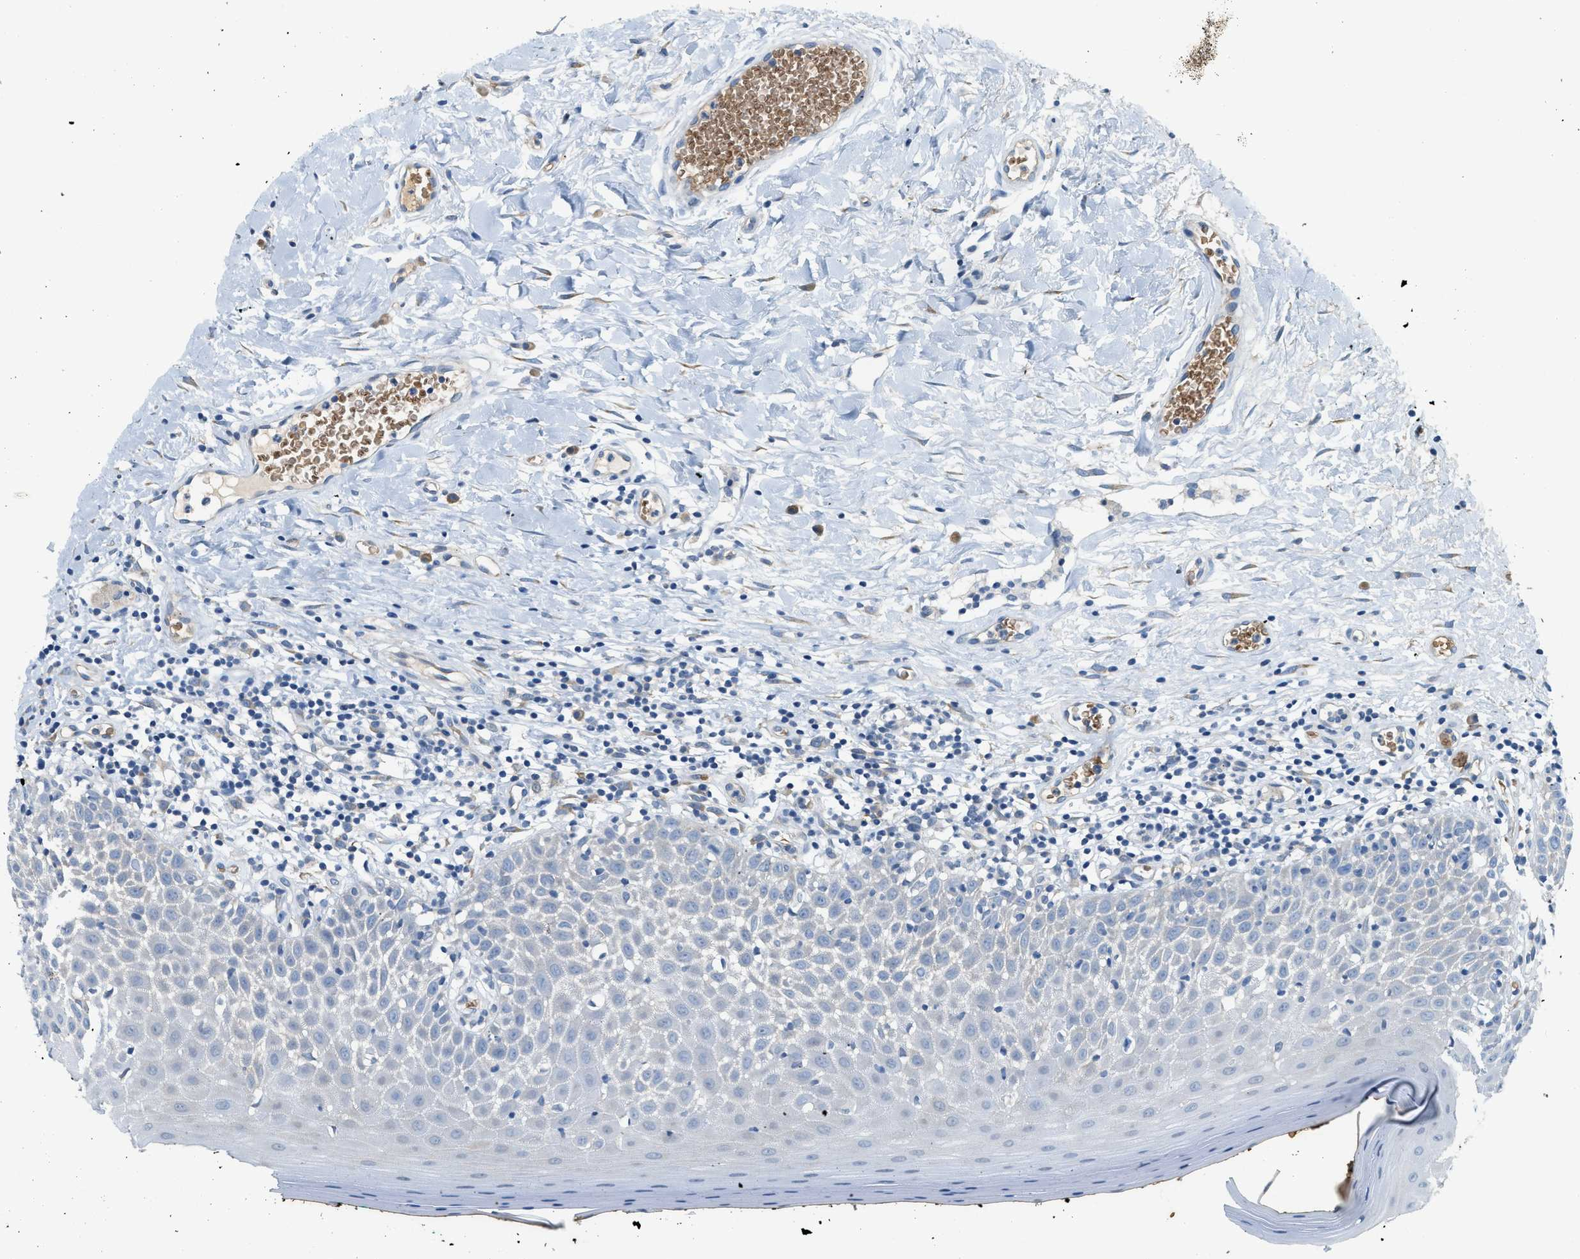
{"staining": {"intensity": "negative", "quantity": "none", "location": "none"}, "tissue": "oral mucosa", "cell_type": "Squamous epithelial cells", "image_type": "normal", "snomed": [{"axis": "morphology", "description": "Normal tissue, NOS"}, {"axis": "topography", "description": "Skeletal muscle"}, {"axis": "topography", "description": "Oral tissue"}], "caption": "This histopathology image is of normal oral mucosa stained with immunohistochemistry (IHC) to label a protein in brown with the nuclei are counter-stained blue. There is no positivity in squamous epithelial cells.", "gene": "CYTH2", "patient": {"sex": "male", "age": 58}}